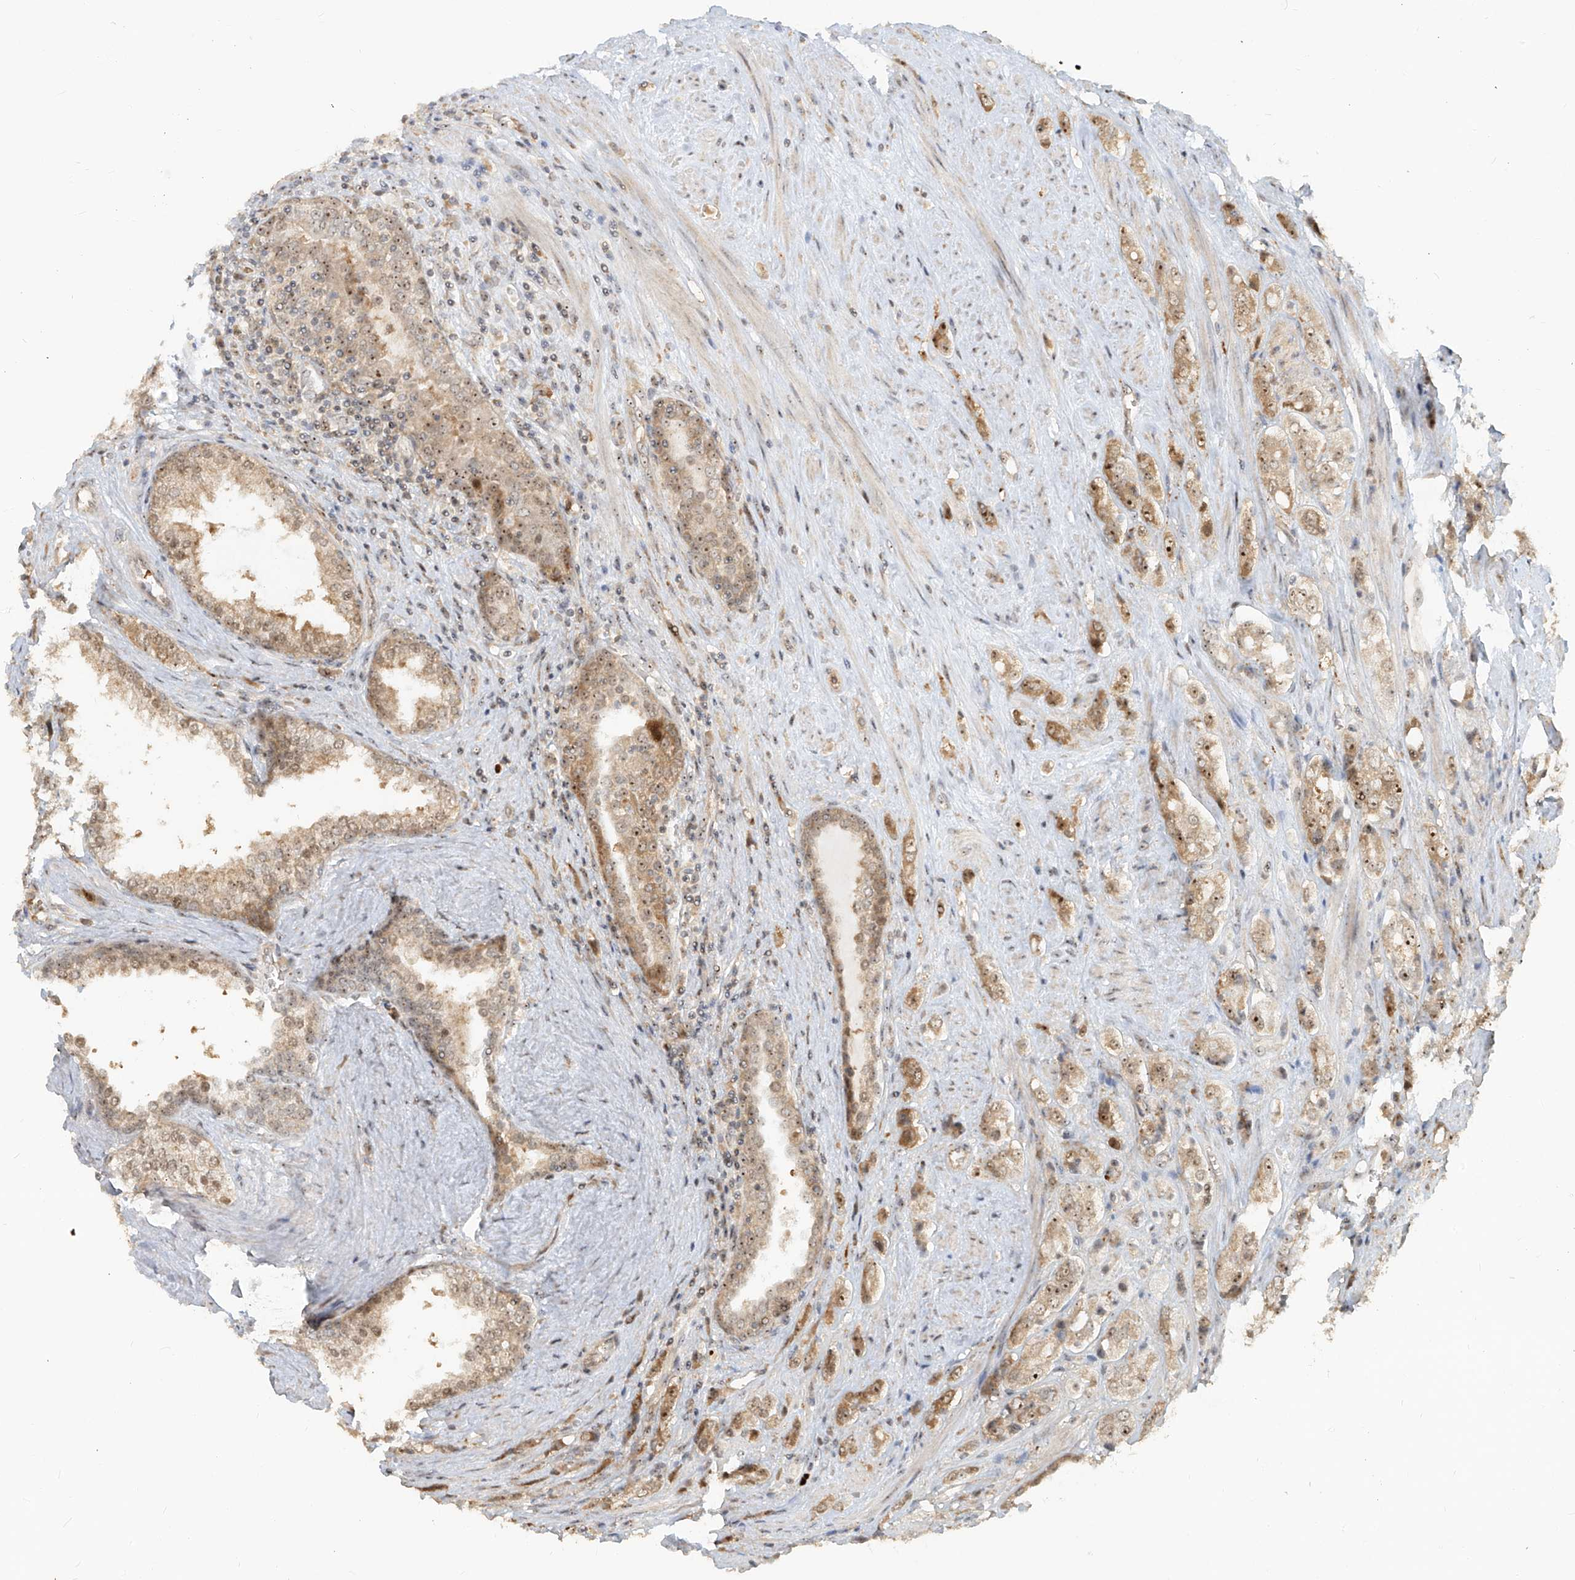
{"staining": {"intensity": "moderate", "quantity": ">75%", "location": "cytoplasmic/membranous,nuclear"}, "tissue": "prostate cancer", "cell_type": "Tumor cells", "image_type": "cancer", "snomed": [{"axis": "morphology", "description": "Adenocarcinoma, High grade"}, {"axis": "topography", "description": "Prostate"}], "caption": "This is an image of immunohistochemistry staining of adenocarcinoma (high-grade) (prostate), which shows moderate positivity in the cytoplasmic/membranous and nuclear of tumor cells.", "gene": "BYSL", "patient": {"sex": "male", "age": 61}}